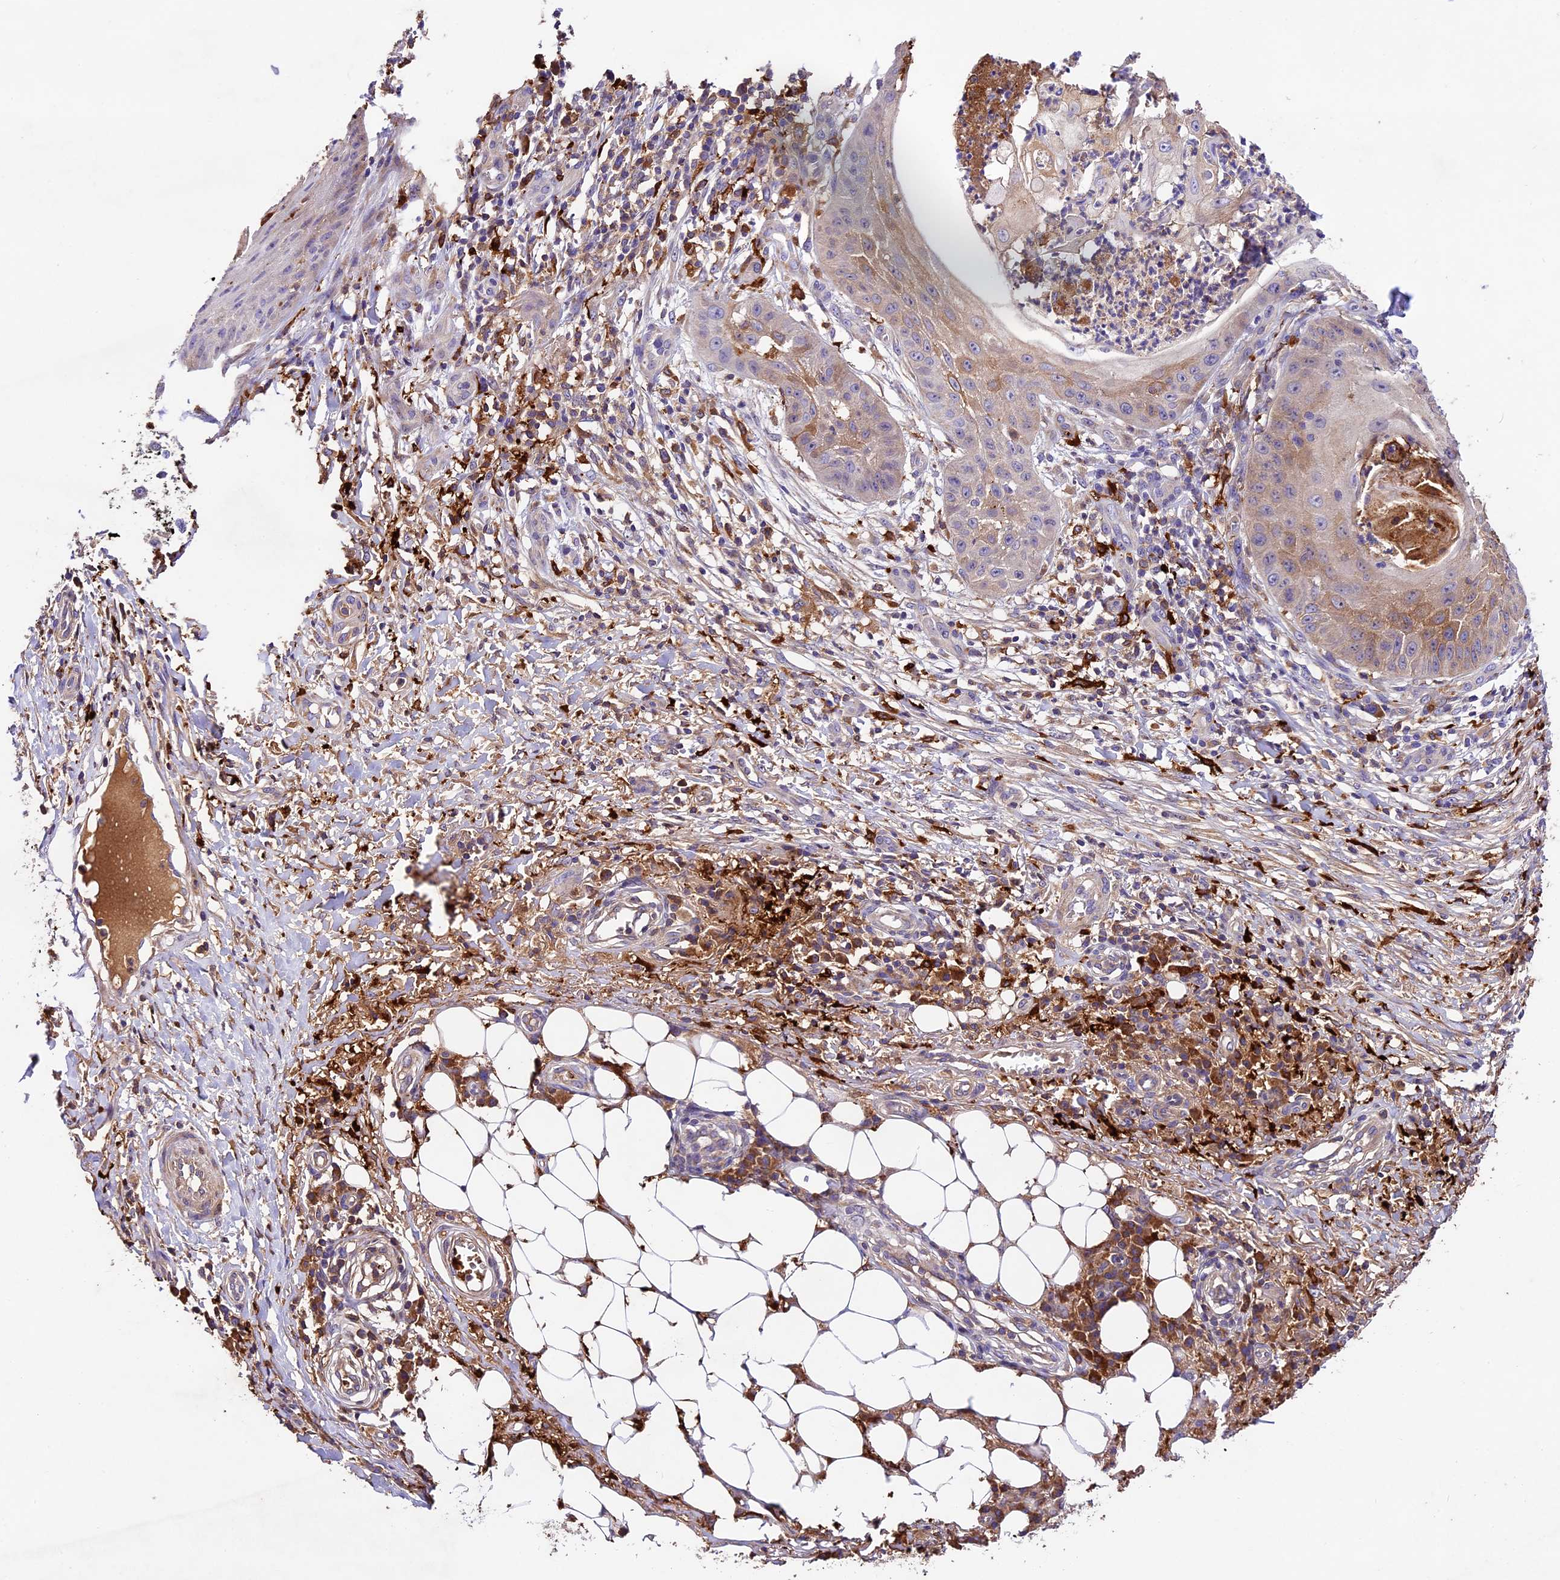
{"staining": {"intensity": "weak", "quantity": "25%-75%", "location": "cytoplasmic/membranous"}, "tissue": "skin cancer", "cell_type": "Tumor cells", "image_type": "cancer", "snomed": [{"axis": "morphology", "description": "Squamous cell carcinoma, NOS"}, {"axis": "topography", "description": "Skin"}], "caption": "The immunohistochemical stain highlights weak cytoplasmic/membranous positivity in tumor cells of squamous cell carcinoma (skin) tissue. The staining was performed using DAB (3,3'-diaminobenzidine), with brown indicating positive protein expression. Nuclei are stained blue with hematoxylin.", "gene": "CILP2", "patient": {"sex": "male", "age": 70}}